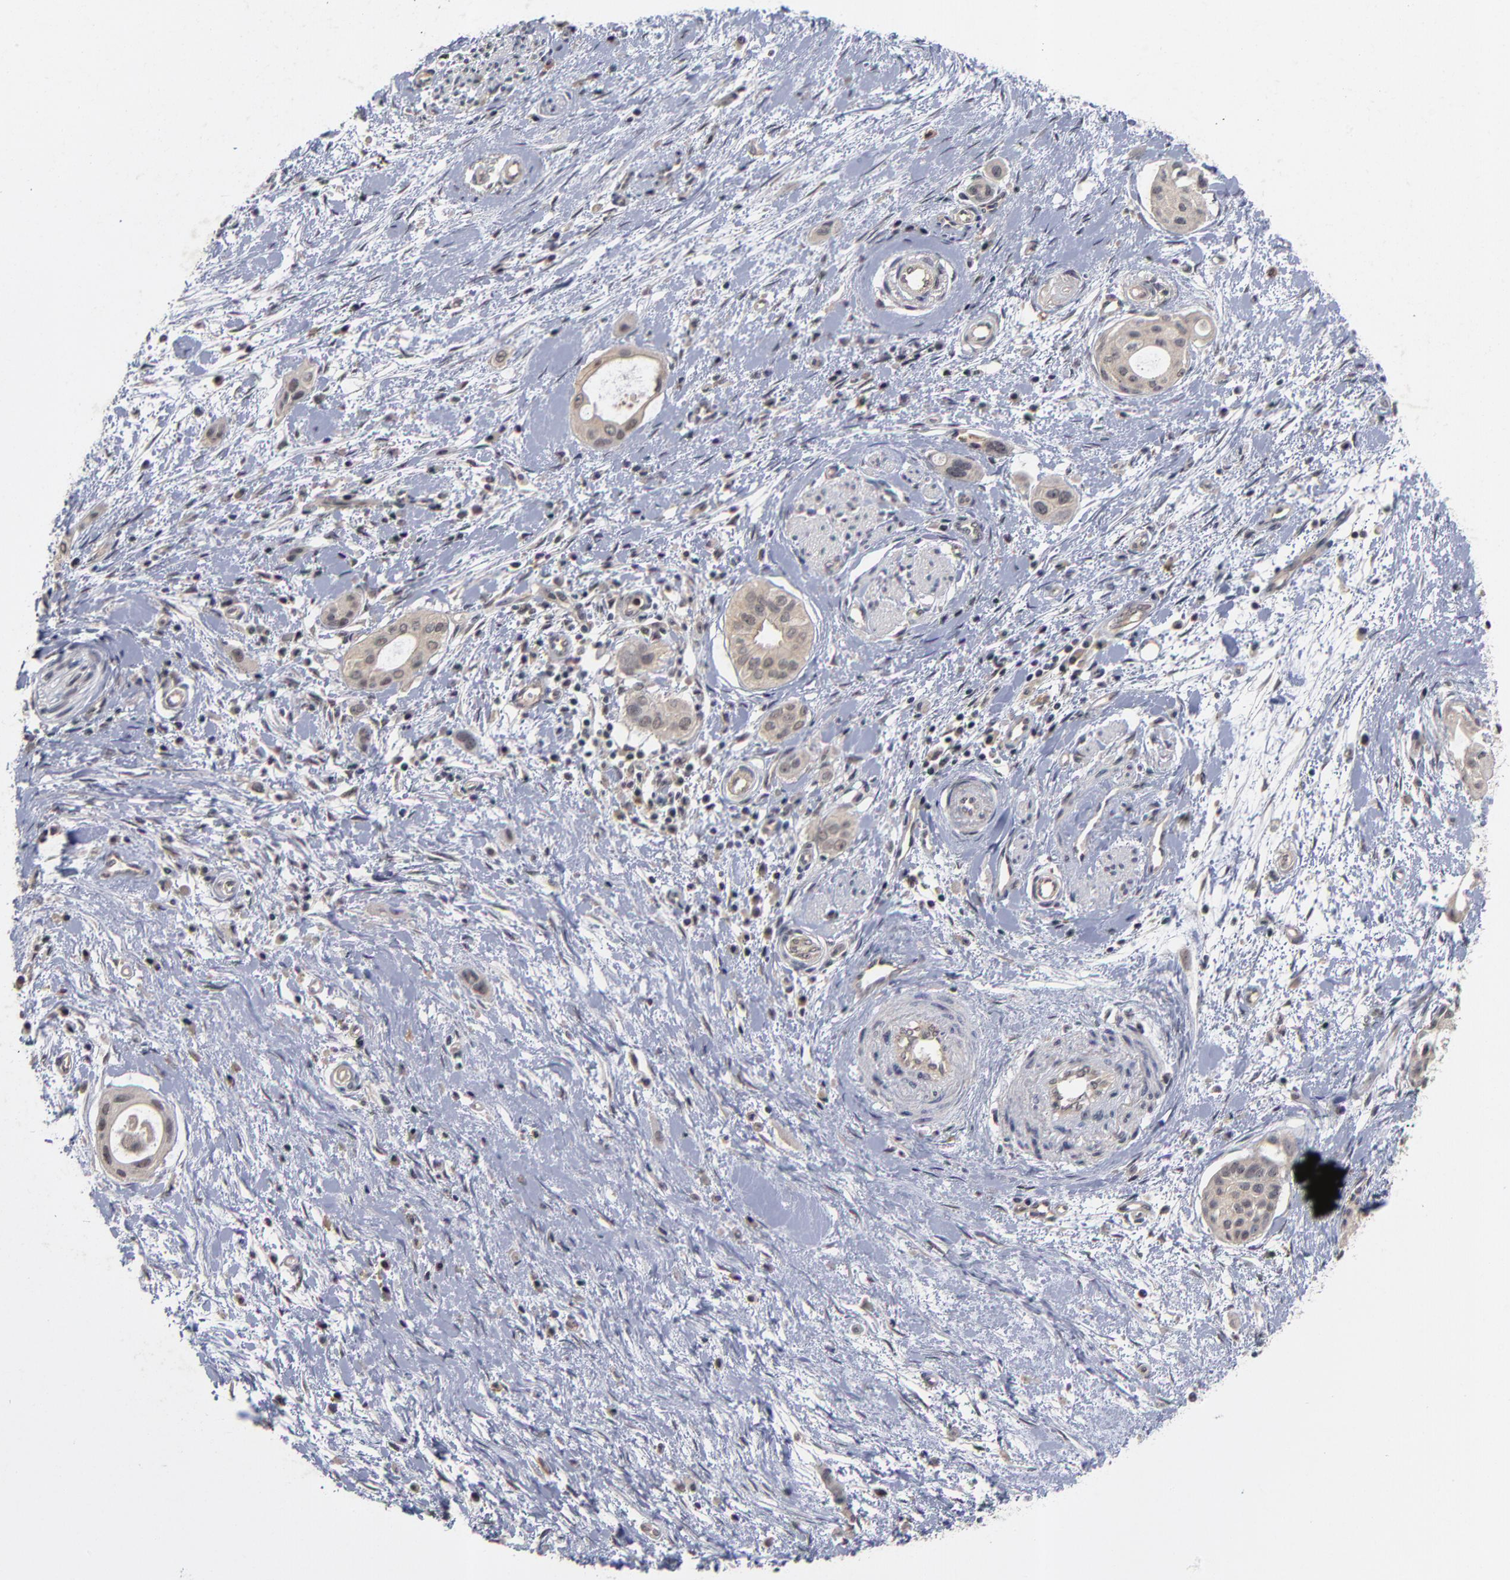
{"staining": {"intensity": "weak", "quantity": ">75%", "location": "cytoplasmic/membranous"}, "tissue": "pancreatic cancer", "cell_type": "Tumor cells", "image_type": "cancer", "snomed": [{"axis": "morphology", "description": "Adenocarcinoma, NOS"}, {"axis": "topography", "description": "Pancreas"}], "caption": "DAB (3,3'-diaminobenzidine) immunohistochemical staining of human adenocarcinoma (pancreatic) exhibits weak cytoplasmic/membranous protein positivity in about >75% of tumor cells.", "gene": "WSB1", "patient": {"sex": "female", "age": 60}}